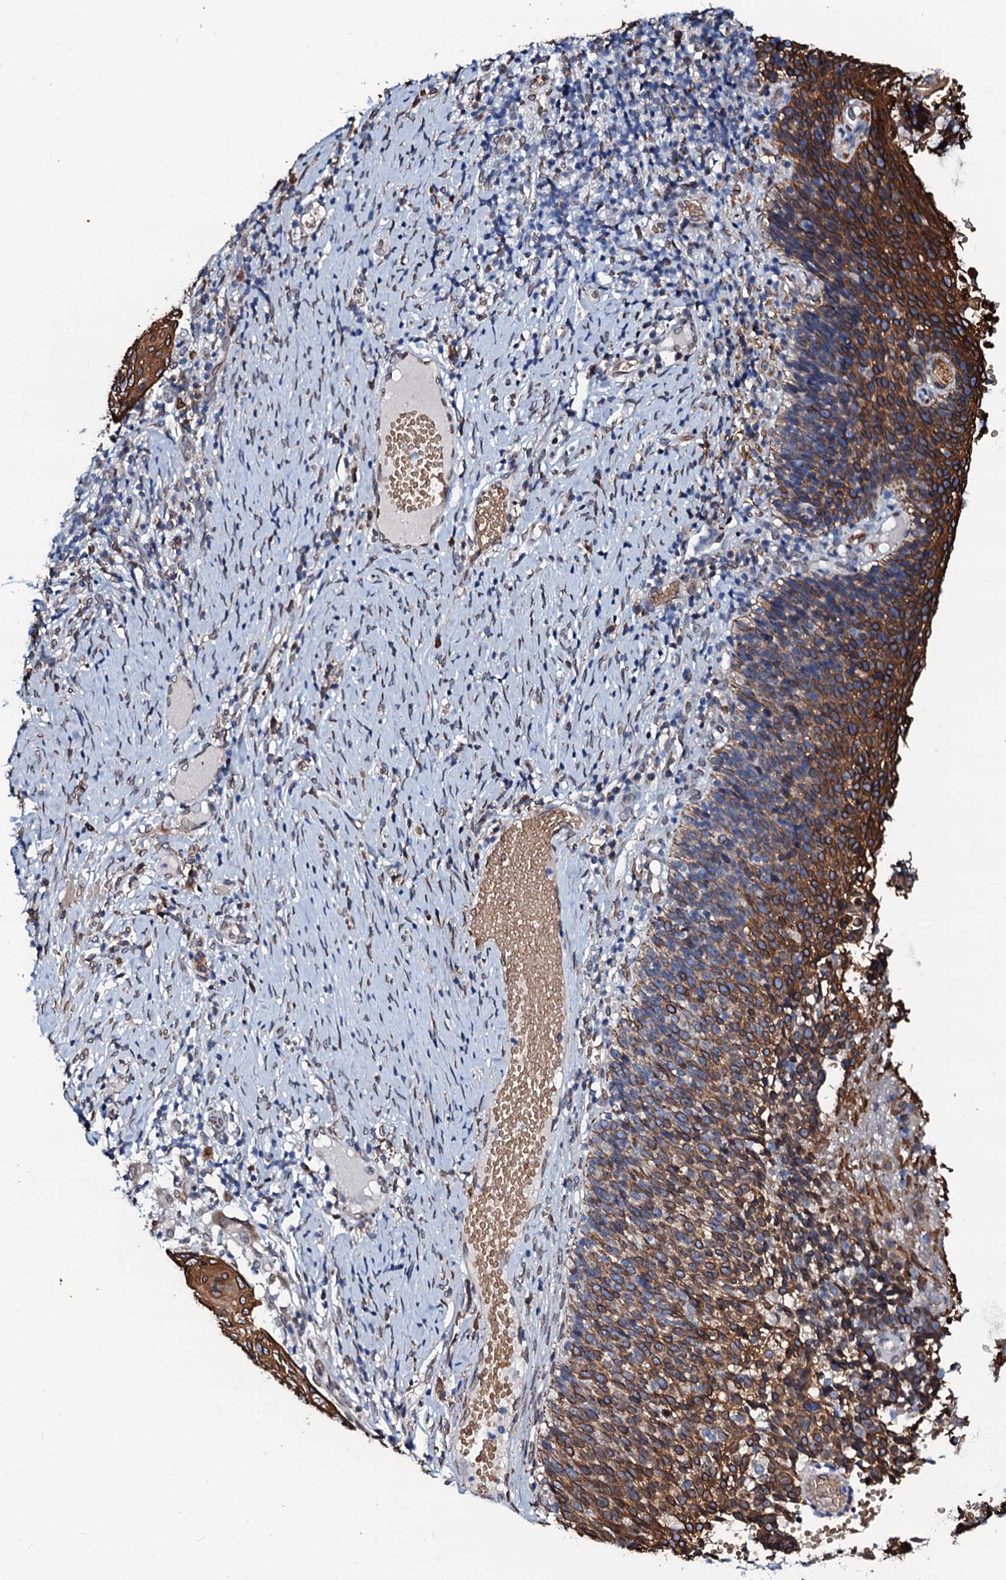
{"staining": {"intensity": "moderate", "quantity": "25%-75%", "location": "cytoplasmic/membranous"}, "tissue": "cervical cancer", "cell_type": "Tumor cells", "image_type": "cancer", "snomed": [{"axis": "morphology", "description": "Normal tissue, NOS"}, {"axis": "morphology", "description": "Squamous cell carcinoma, NOS"}, {"axis": "topography", "description": "Cervix"}], "caption": "Moderate cytoplasmic/membranous expression for a protein is seen in approximately 25%-75% of tumor cells of cervical squamous cell carcinoma using immunohistochemistry (IHC).", "gene": "NRP2", "patient": {"sex": "female", "age": 39}}